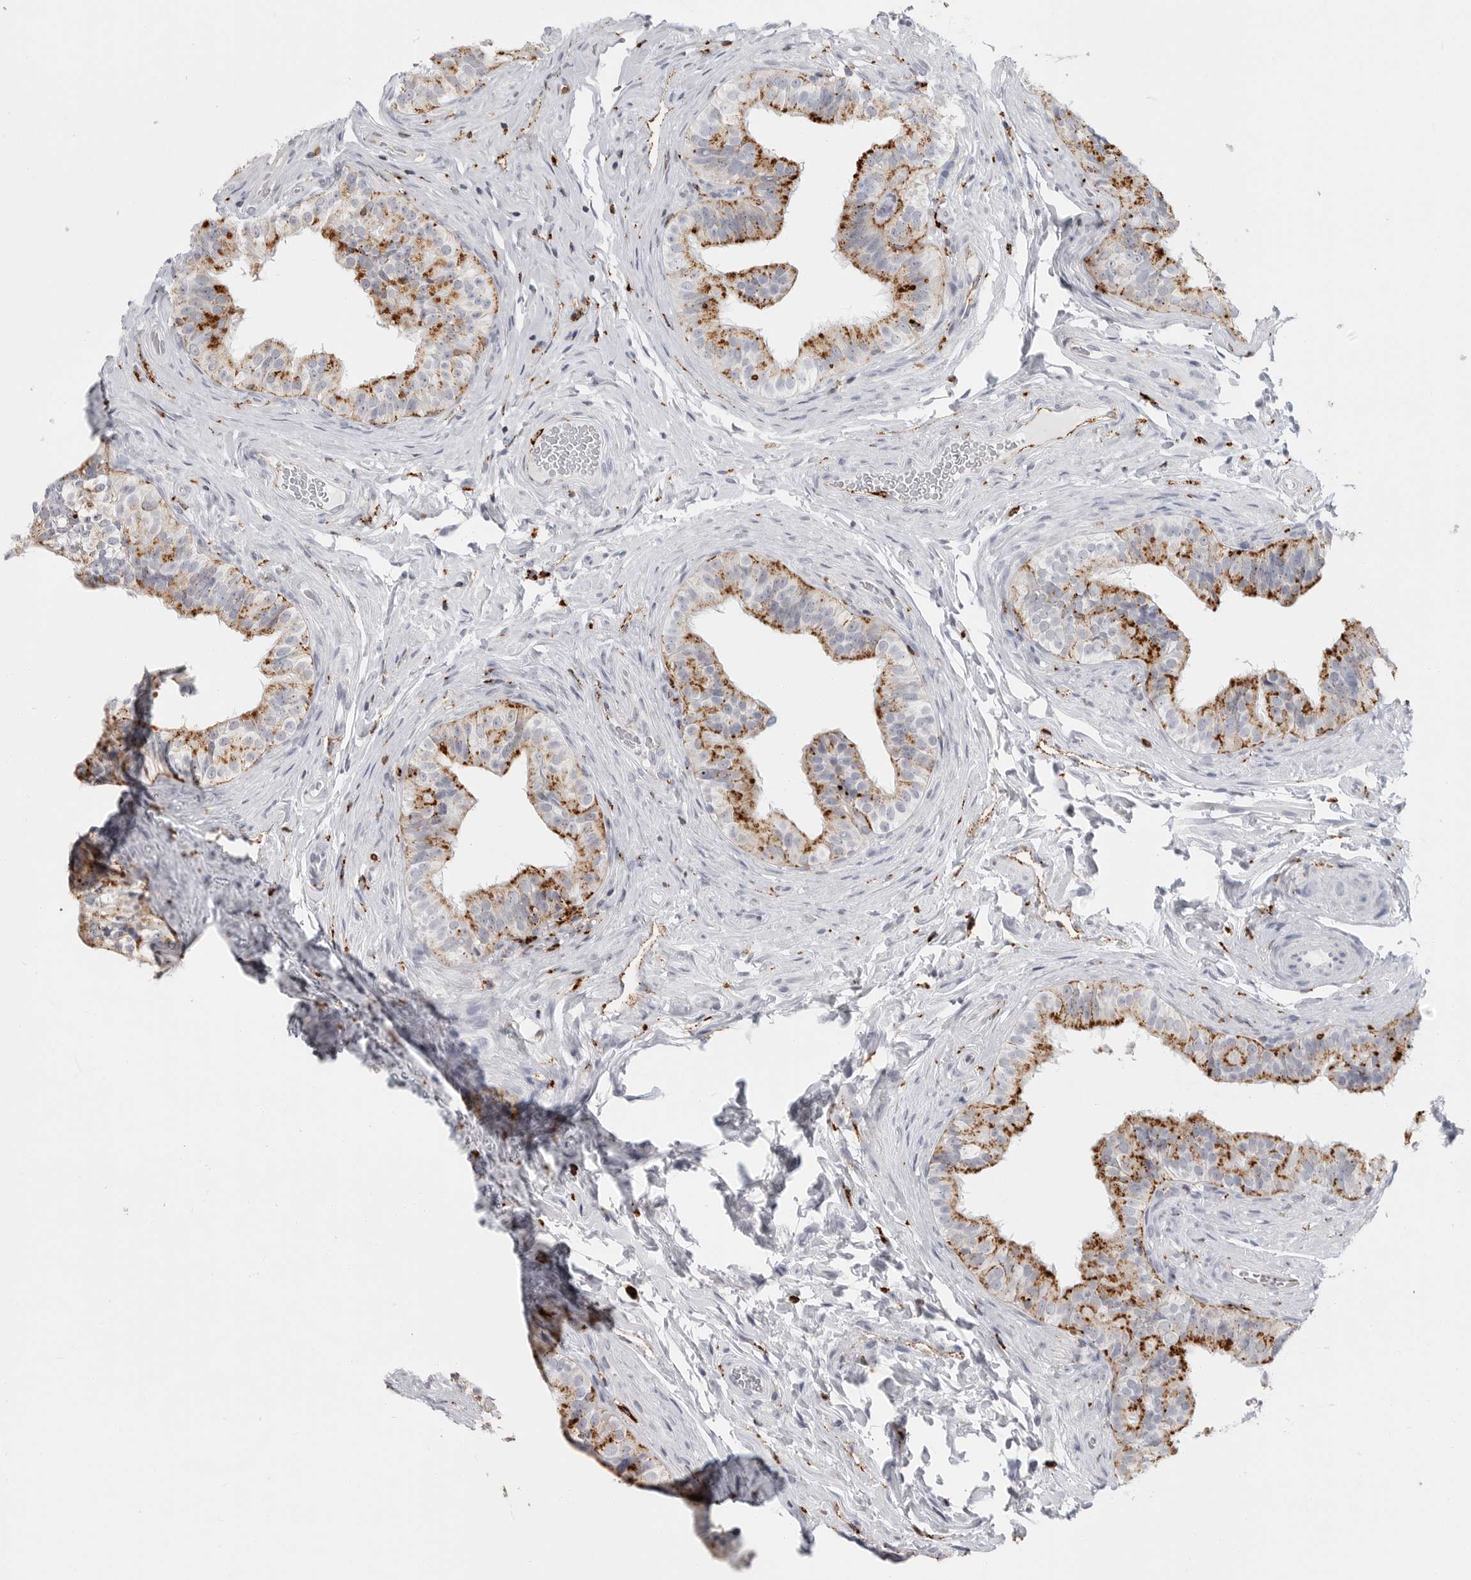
{"staining": {"intensity": "moderate", "quantity": "25%-75%", "location": "cytoplasmic/membranous"}, "tissue": "epididymis", "cell_type": "Glandular cells", "image_type": "normal", "snomed": [{"axis": "morphology", "description": "Normal tissue, NOS"}, {"axis": "topography", "description": "Epididymis"}], "caption": "Brown immunohistochemical staining in unremarkable human epididymis exhibits moderate cytoplasmic/membranous staining in approximately 25%-75% of glandular cells.", "gene": "IFI30", "patient": {"sex": "male", "age": 49}}